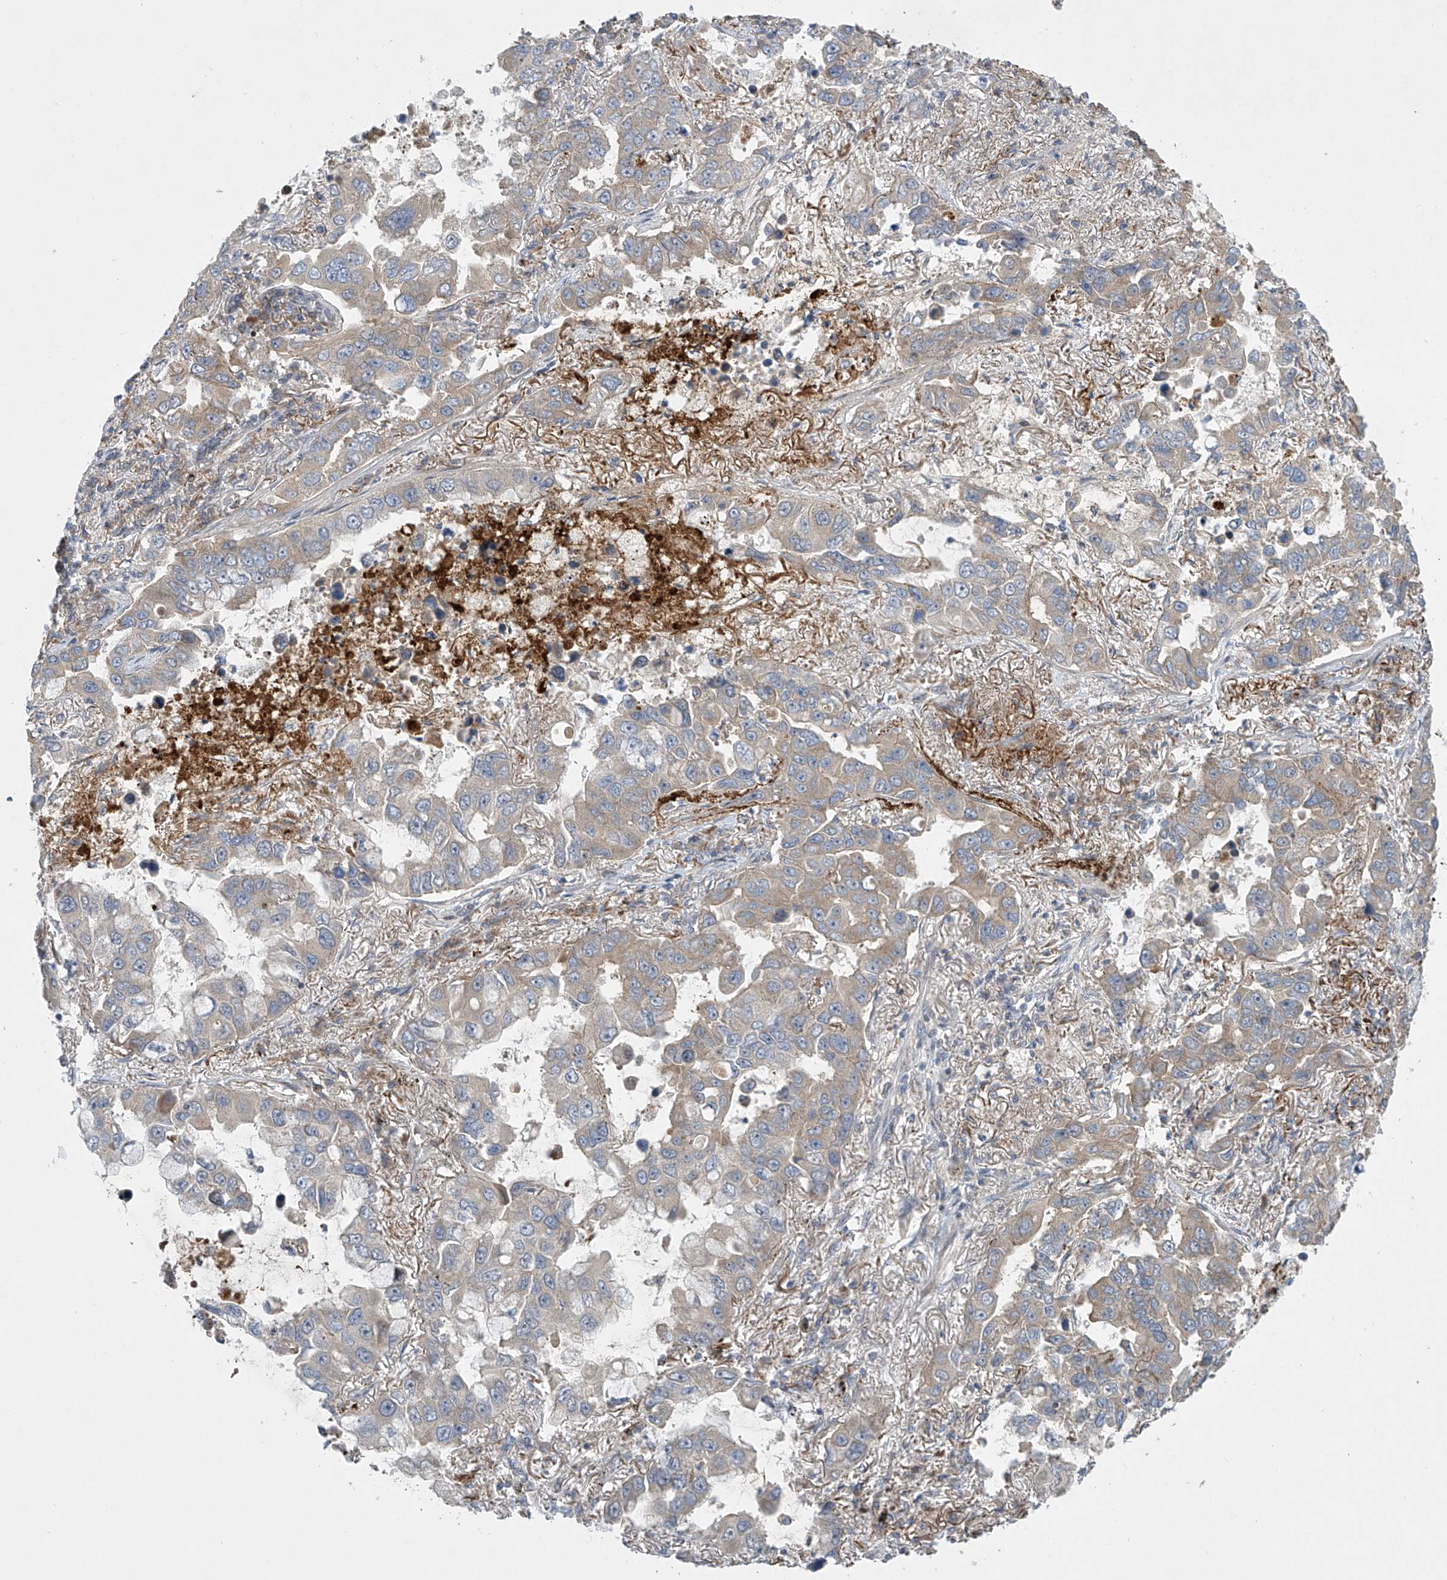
{"staining": {"intensity": "weak", "quantity": "25%-75%", "location": "cytoplasmic/membranous"}, "tissue": "lung cancer", "cell_type": "Tumor cells", "image_type": "cancer", "snomed": [{"axis": "morphology", "description": "Adenocarcinoma, NOS"}, {"axis": "topography", "description": "Lung"}], "caption": "Lung adenocarcinoma was stained to show a protein in brown. There is low levels of weak cytoplasmic/membranous expression in about 25%-75% of tumor cells.", "gene": "TJAP1", "patient": {"sex": "male", "age": 64}}